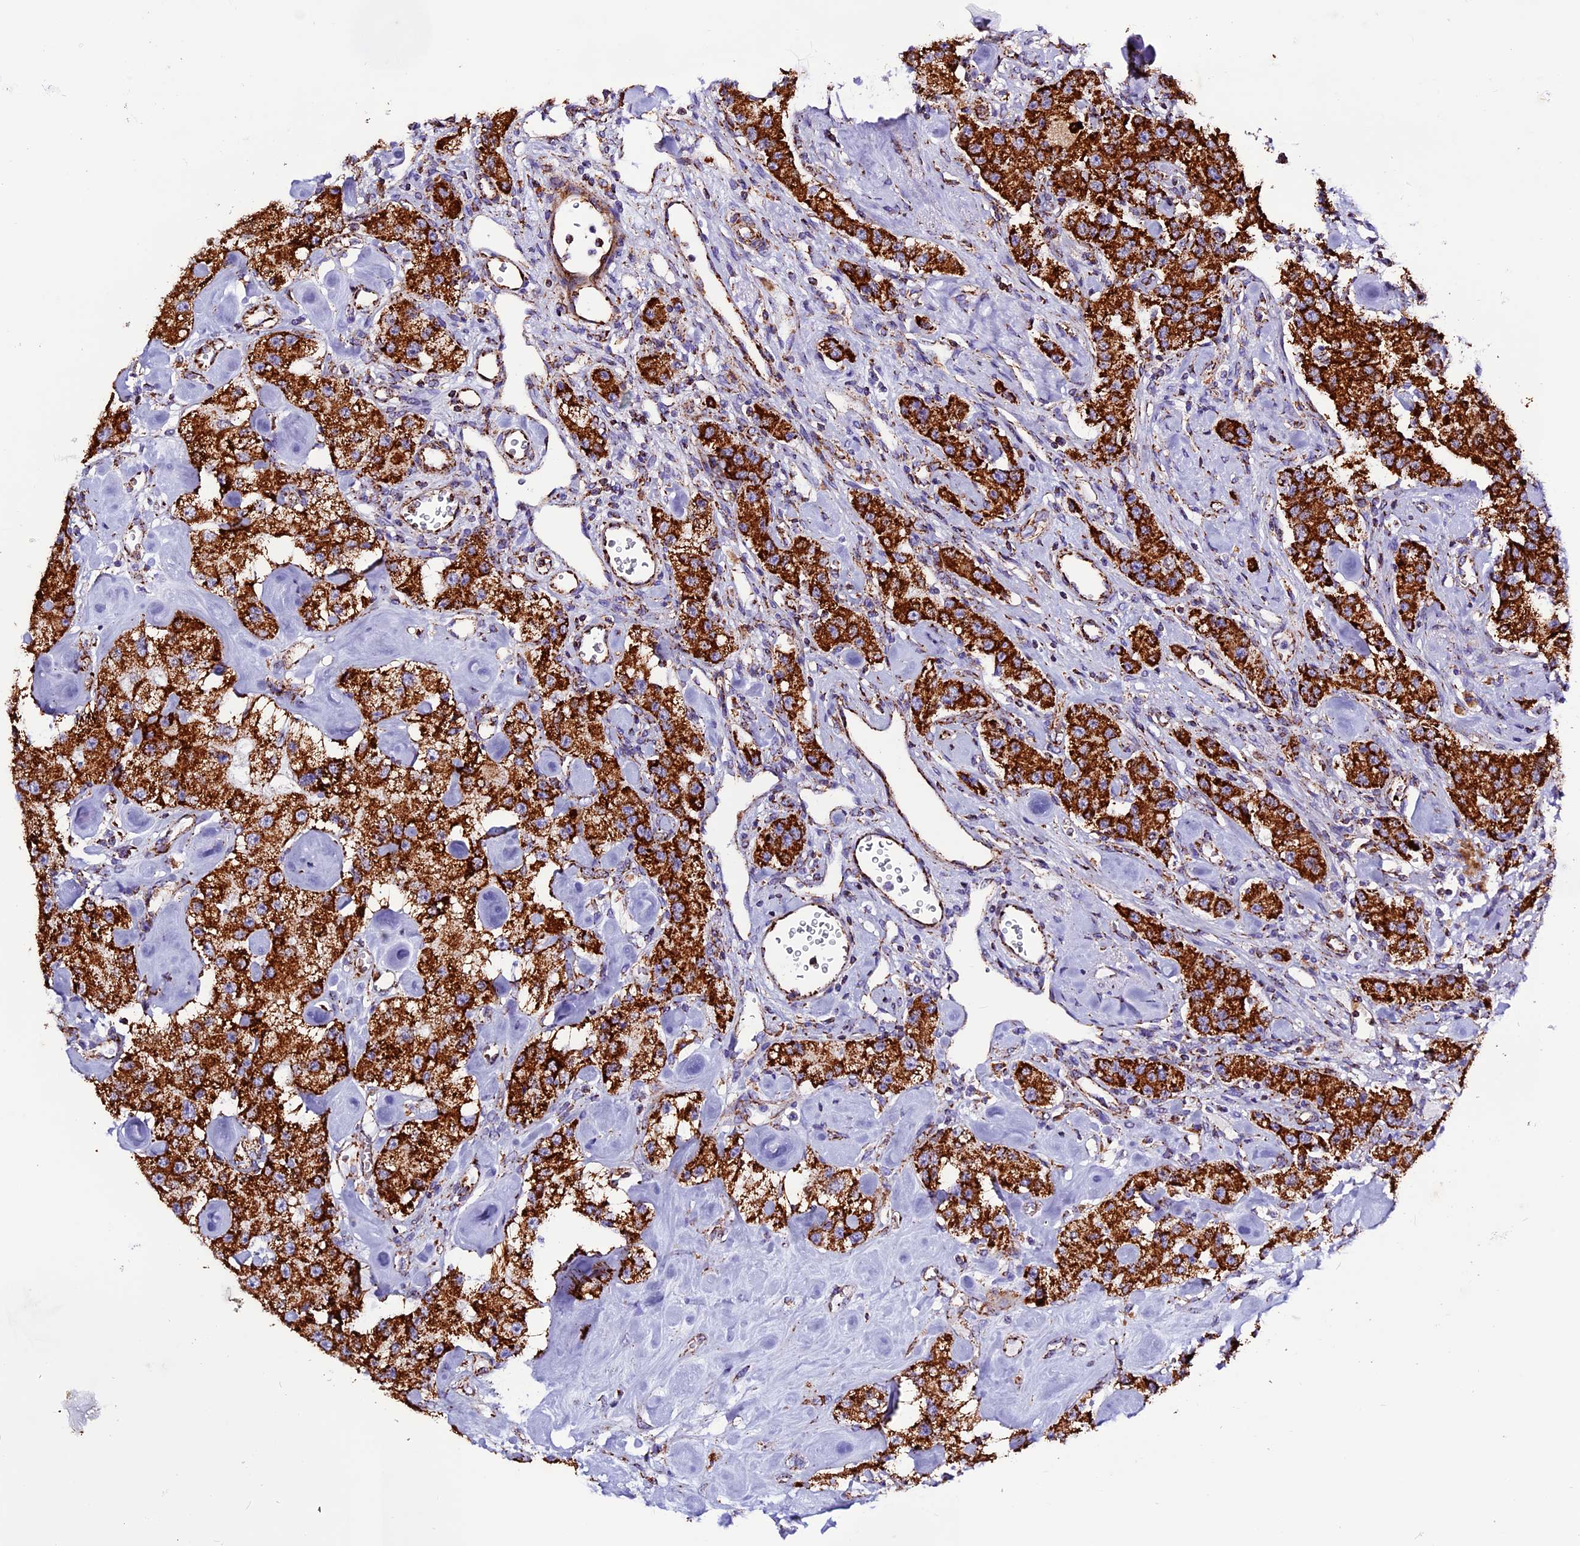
{"staining": {"intensity": "strong", "quantity": ">75%", "location": "cytoplasmic/membranous"}, "tissue": "carcinoid", "cell_type": "Tumor cells", "image_type": "cancer", "snomed": [{"axis": "morphology", "description": "Carcinoid, malignant, NOS"}, {"axis": "topography", "description": "Pancreas"}], "caption": "Immunohistochemistry photomicrograph of human carcinoid stained for a protein (brown), which shows high levels of strong cytoplasmic/membranous positivity in about >75% of tumor cells.", "gene": "CX3CL1", "patient": {"sex": "male", "age": 41}}